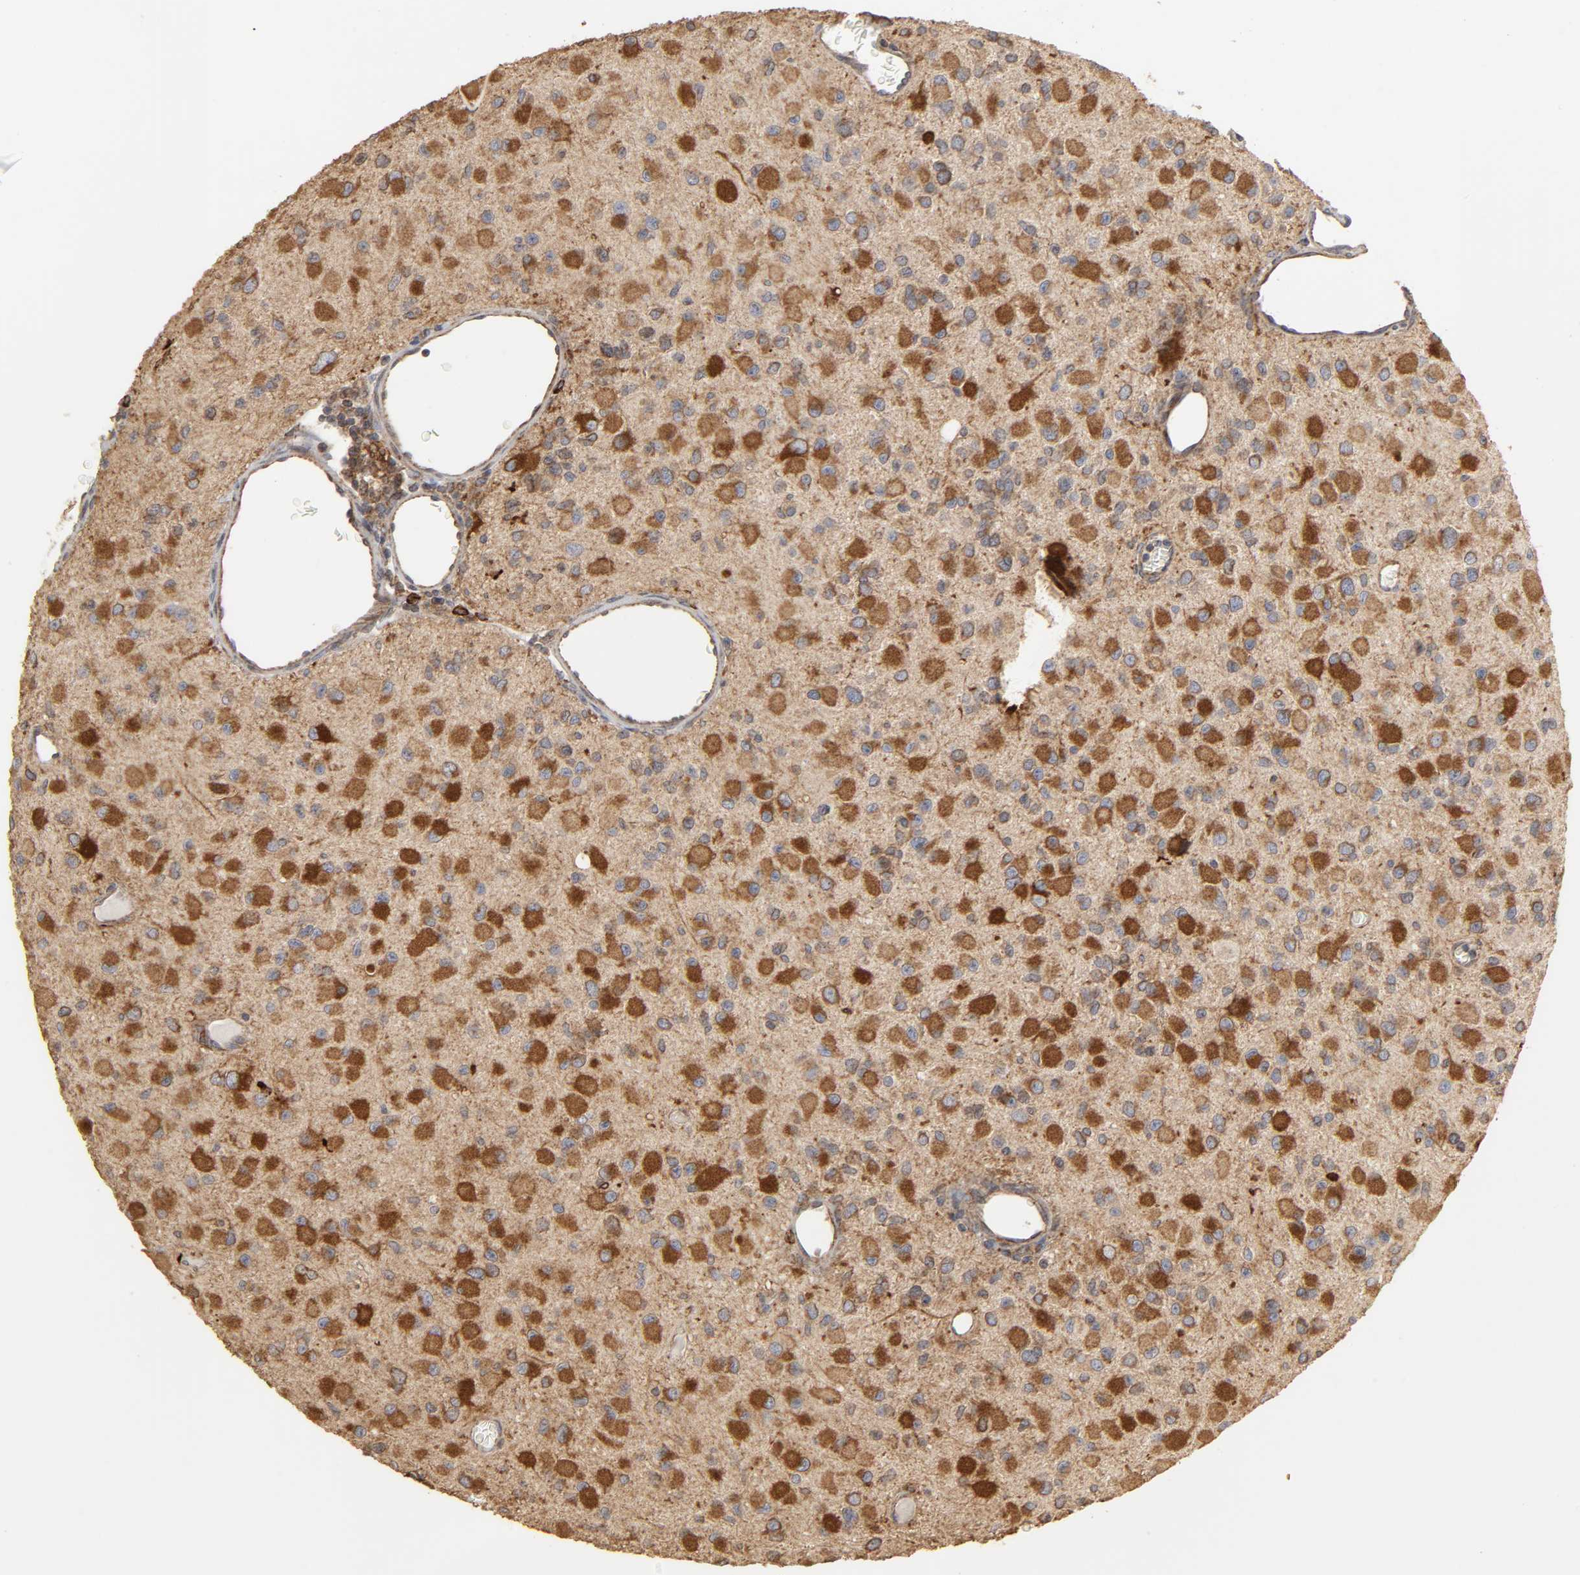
{"staining": {"intensity": "strong", "quantity": ">75%", "location": "cytoplasmic/membranous"}, "tissue": "glioma", "cell_type": "Tumor cells", "image_type": "cancer", "snomed": [{"axis": "morphology", "description": "Glioma, malignant, Low grade"}, {"axis": "topography", "description": "Brain"}], "caption": "Protein staining displays strong cytoplasmic/membranous positivity in approximately >75% of tumor cells in glioma.", "gene": "POR", "patient": {"sex": "male", "age": 42}}